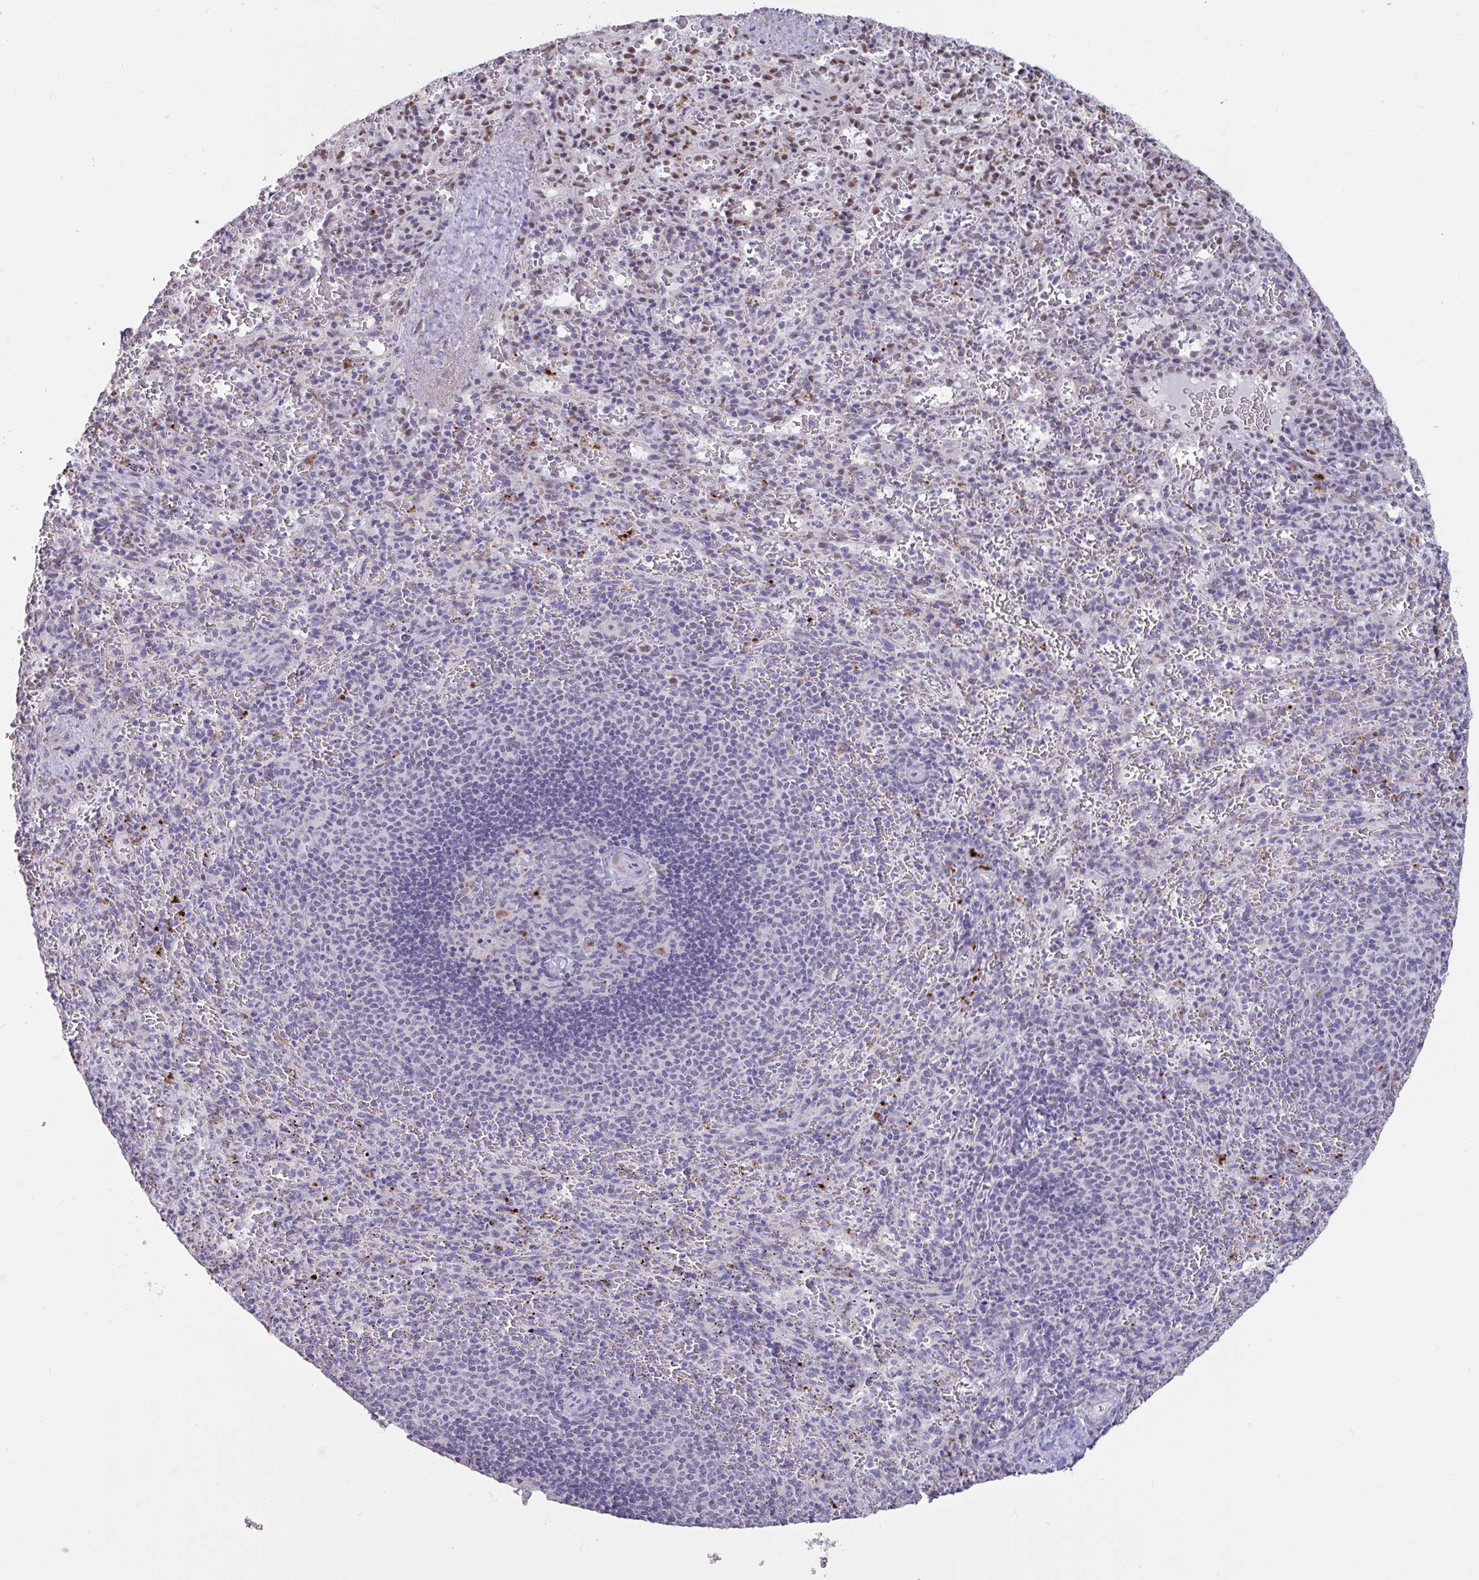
{"staining": {"intensity": "negative", "quantity": "none", "location": "none"}, "tissue": "spleen", "cell_type": "Cells in red pulp", "image_type": "normal", "snomed": [{"axis": "morphology", "description": "Normal tissue, NOS"}, {"axis": "topography", "description": "Spleen"}], "caption": "The photomicrograph reveals no staining of cells in red pulp in benign spleen. Brightfield microscopy of immunohistochemistry stained with DAB (brown) and hematoxylin (blue), captured at high magnification.", "gene": "DDX39A", "patient": {"sex": "male", "age": 57}}